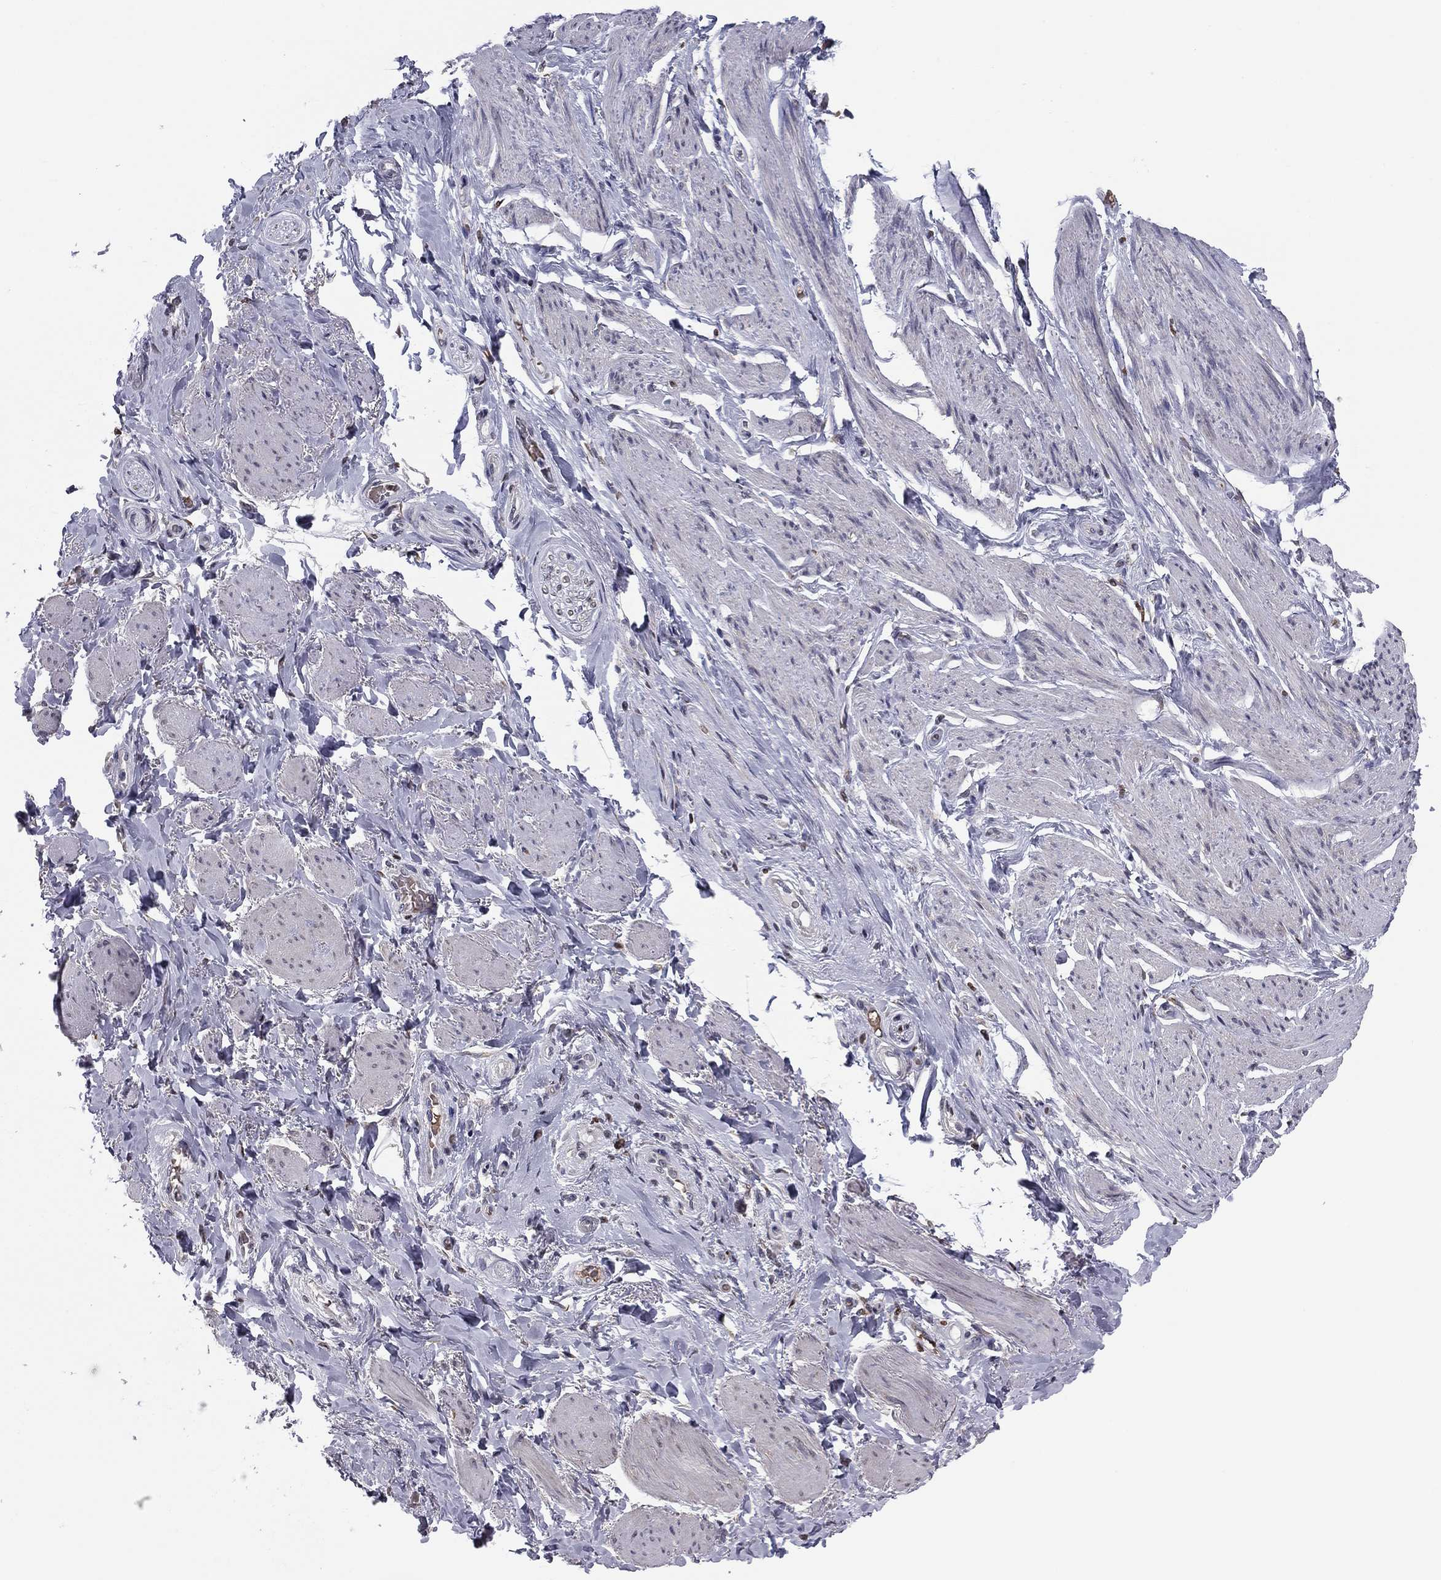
{"staining": {"intensity": "negative", "quantity": "none", "location": "none"}, "tissue": "soft tissue", "cell_type": "Fibroblasts", "image_type": "normal", "snomed": [{"axis": "morphology", "description": "Normal tissue, NOS"}, {"axis": "topography", "description": "Skeletal muscle"}, {"axis": "topography", "description": "Anal"}, {"axis": "topography", "description": "Peripheral nerve tissue"}], "caption": "The histopathology image exhibits no significant staining in fibroblasts of soft tissue.", "gene": "HSPB2", "patient": {"sex": "male", "age": 53}}